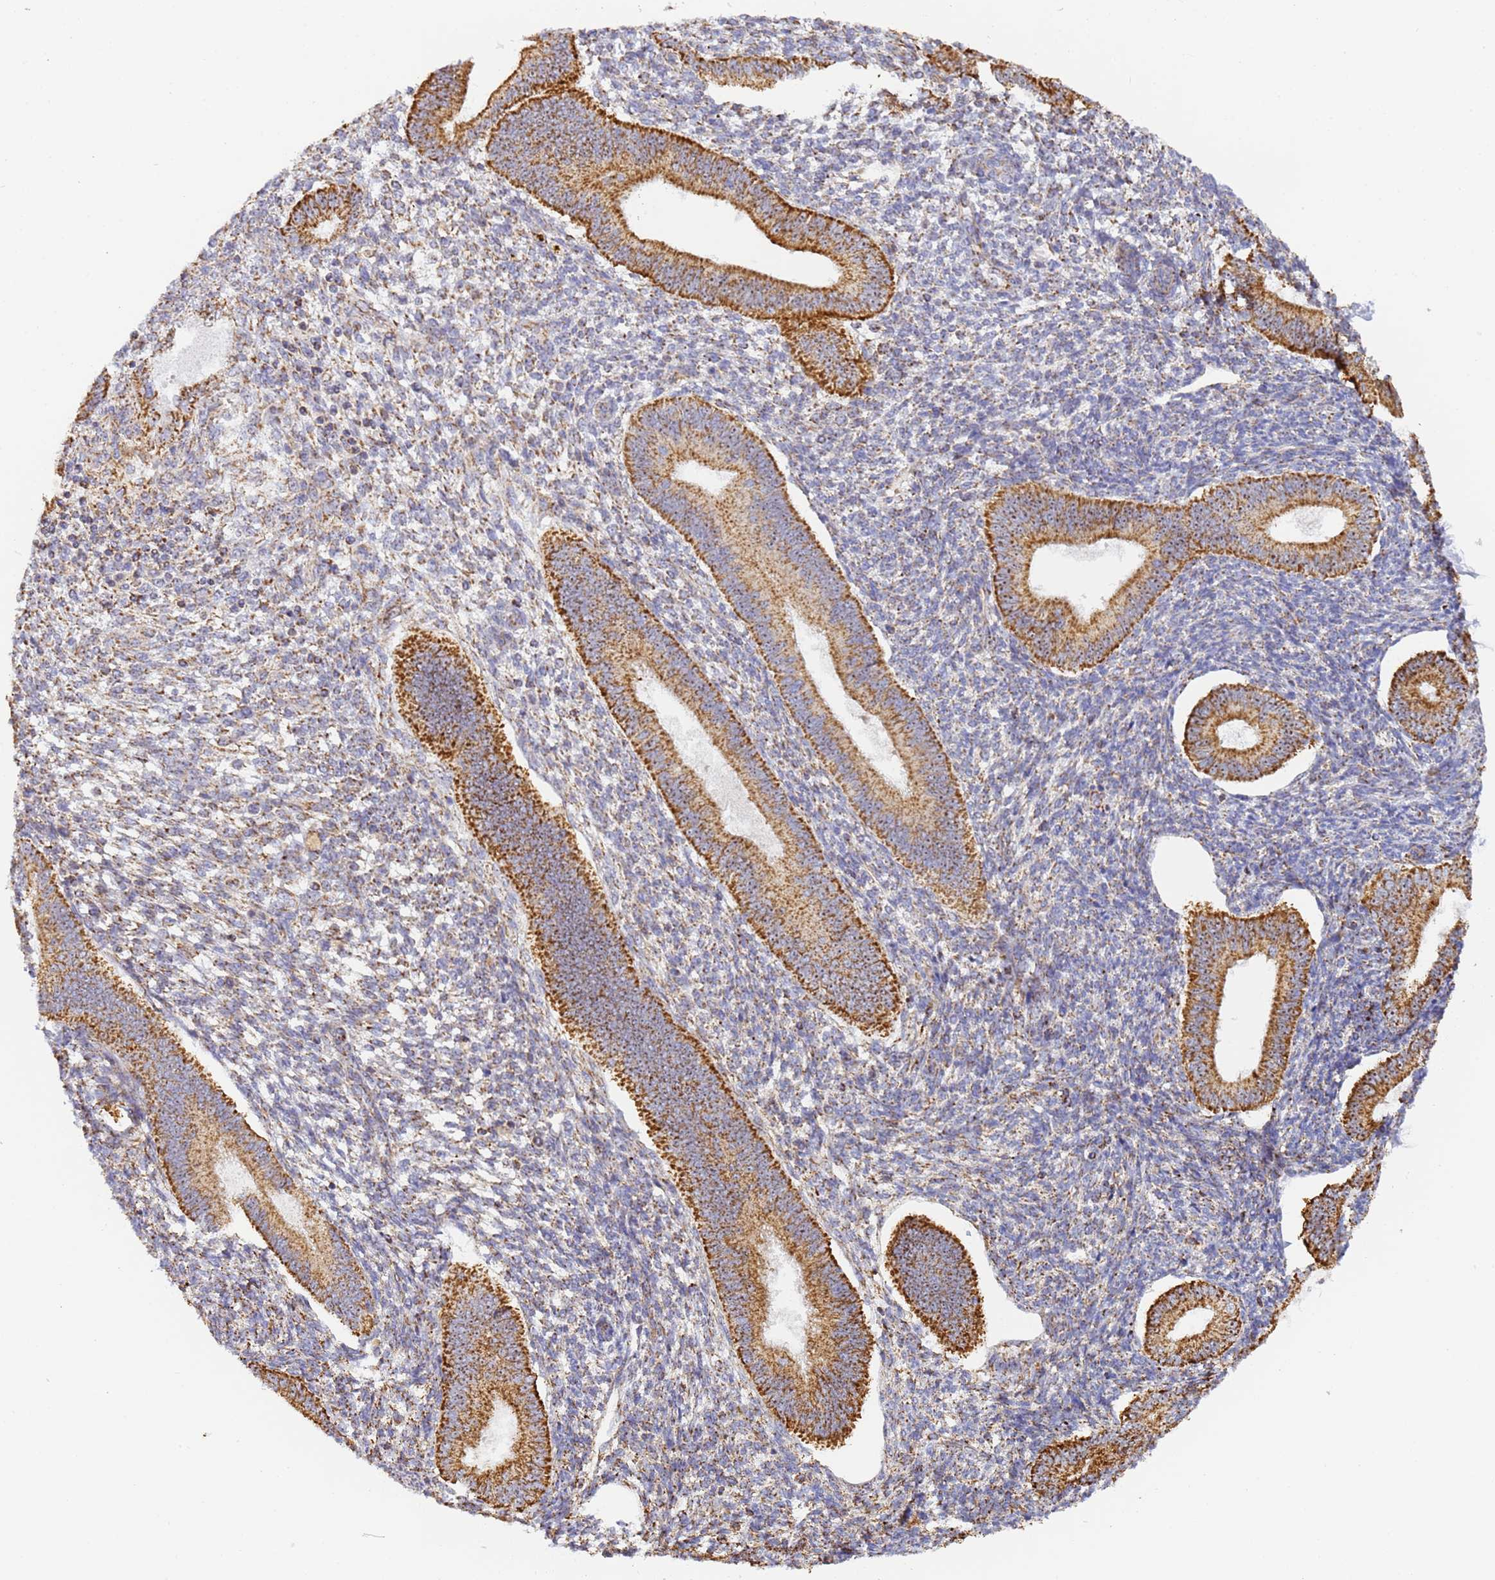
{"staining": {"intensity": "moderate", "quantity": ">75%", "location": "cytoplasmic/membranous"}, "tissue": "endometrium", "cell_type": "Cells in endometrial stroma", "image_type": "normal", "snomed": [{"axis": "morphology", "description": "Normal tissue, NOS"}, {"axis": "topography", "description": "Uterus"}, {"axis": "topography", "description": "Endometrium"}], "caption": "Brown immunohistochemical staining in normal human endometrium demonstrates moderate cytoplasmic/membranous expression in approximately >75% of cells in endometrial stroma. The staining was performed using DAB, with brown indicating positive protein expression. Nuclei are stained blue with hematoxylin.", "gene": "FRG2B", "patient": {"sex": "female", "age": 48}}